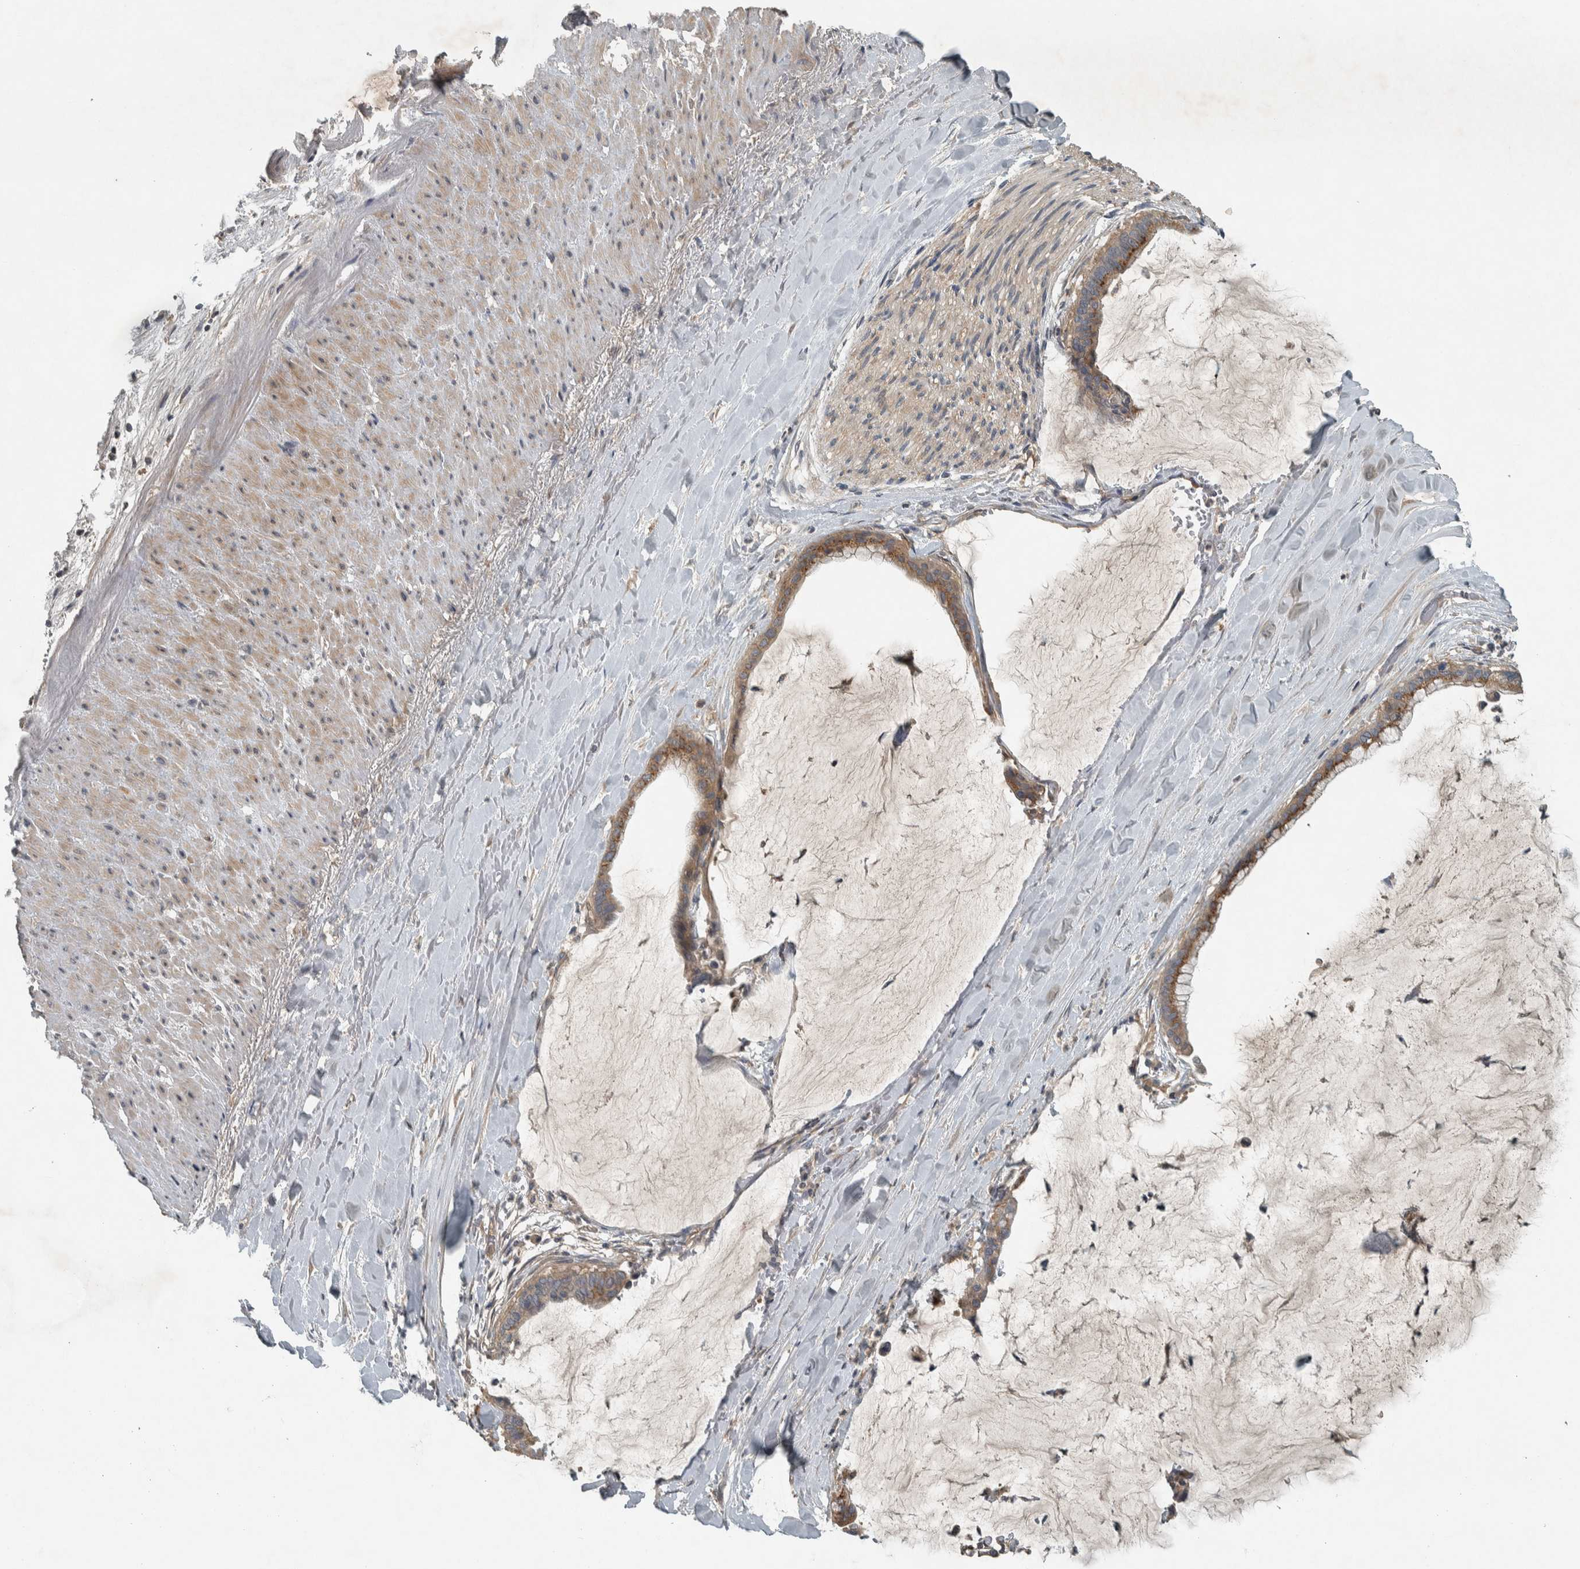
{"staining": {"intensity": "moderate", "quantity": ">75%", "location": "cytoplasmic/membranous"}, "tissue": "pancreatic cancer", "cell_type": "Tumor cells", "image_type": "cancer", "snomed": [{"axis": "morphology", "description": "Adenocarcinoma, NOS"}, {"axis": "topography", "description": "Pancreas"}], "caption": "Moderate cytoplasmic/membranous staining for a protein is present in about >75% of tumor cells of pancreatic cancer (adenocarcinoma) using immunohistochemistry (IHC).", "gene": "CLCN2", "patient": {"sex": "male", "age": 41}}